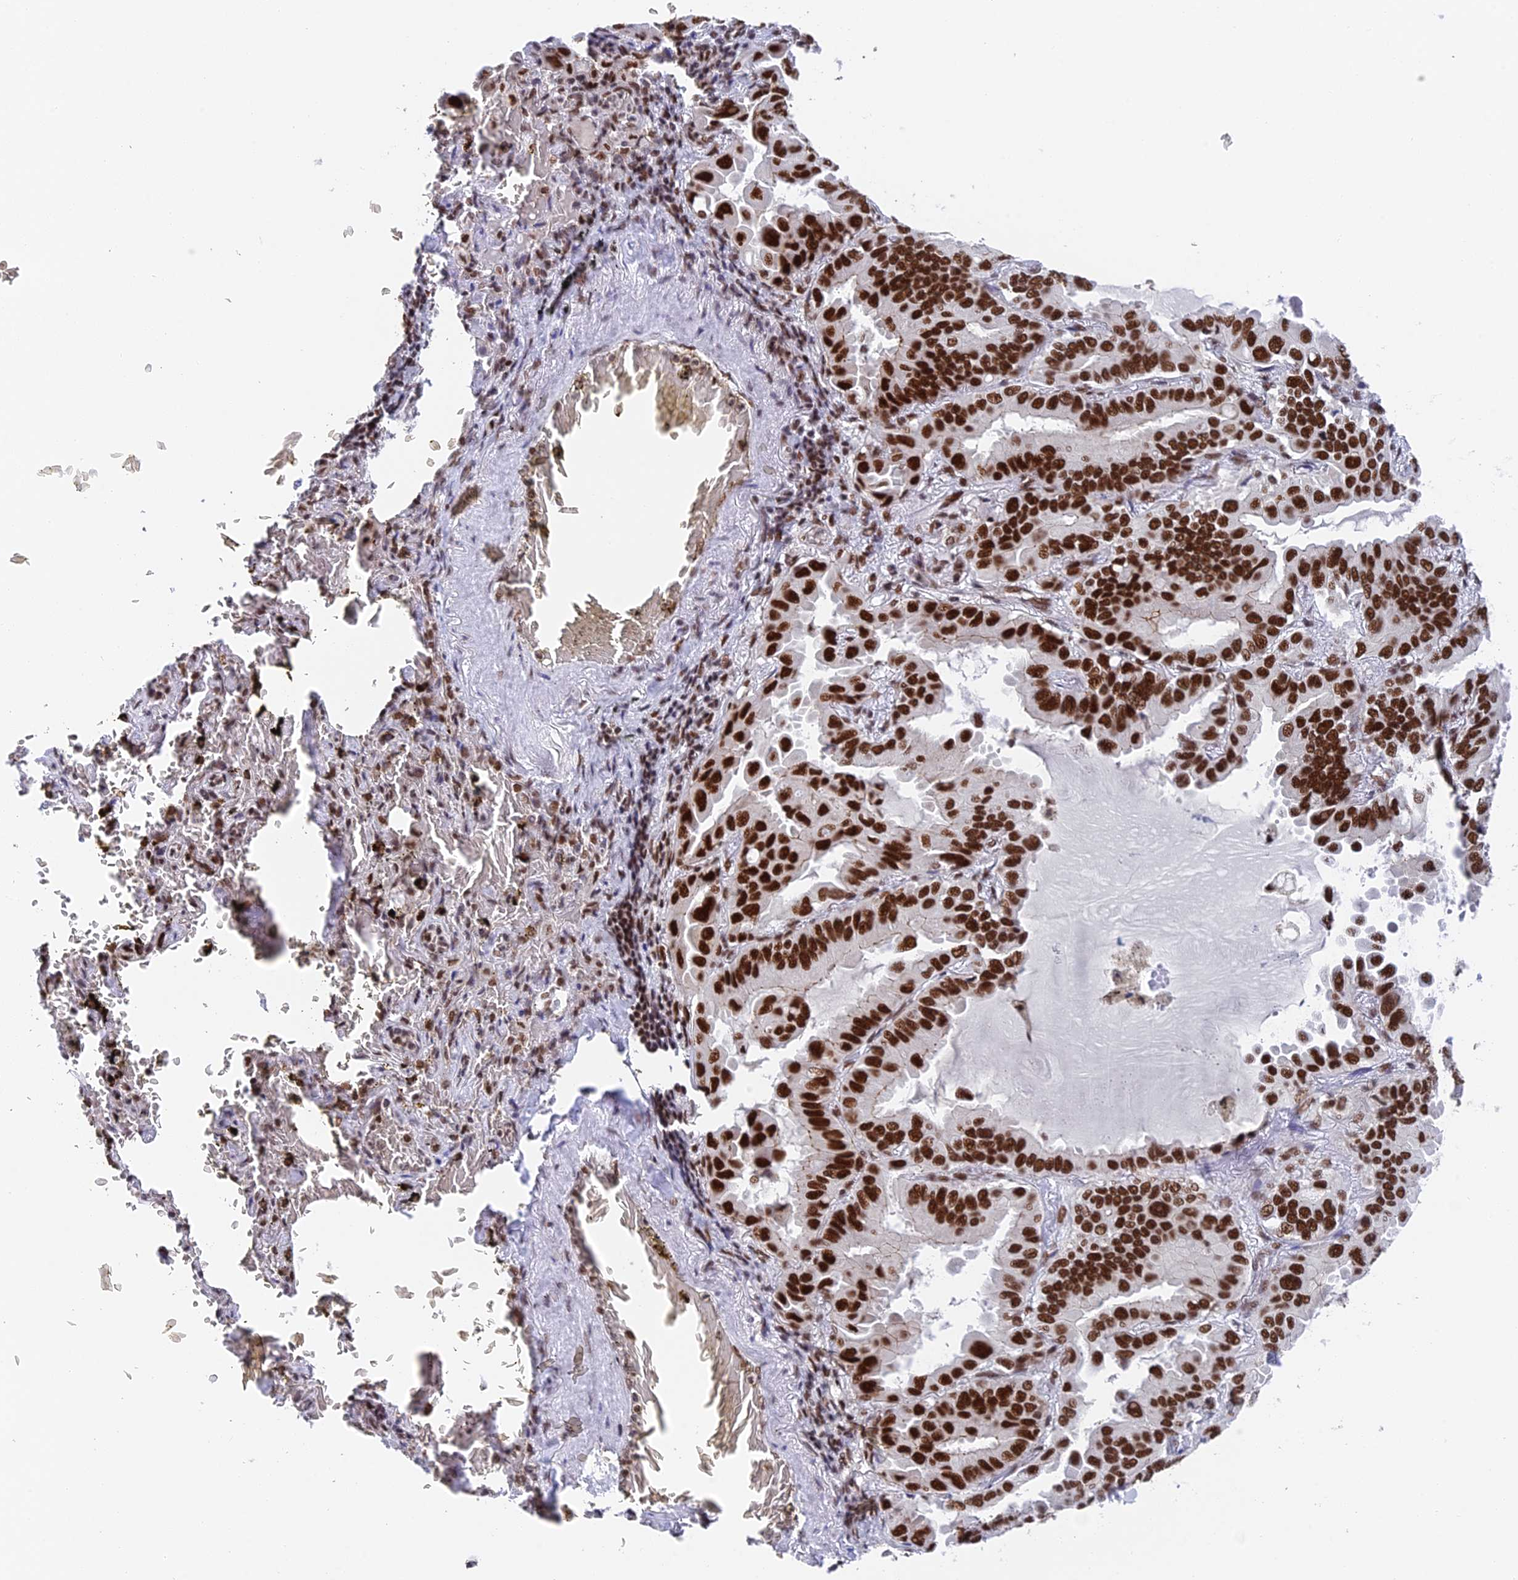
{"staining": {"intensity": "strong", "quantity": ">75%", "location": "nuclear"}, "tissue": "lung cancer", "cell_type": "Tumor cells", "image_type": "cancer", "snomed": [{"axis": "morphology", "description": "Adenocarcinoma, NOS"}, {"axis": "topography", "description": "Lung"}], "caption": "DAB immunohistochemical staining of lung cancer demonstrates strong nuclear protein positivity in about >75% of tumor cells. Using DAB (3,3'-diaminobenzidine) (brown) and hematoxylin (blue) stains, captured at high magnification using brightfield microscopy.", "gene": "EEF1AKMT3", "patient": {"sex": "male", "age": 64}}